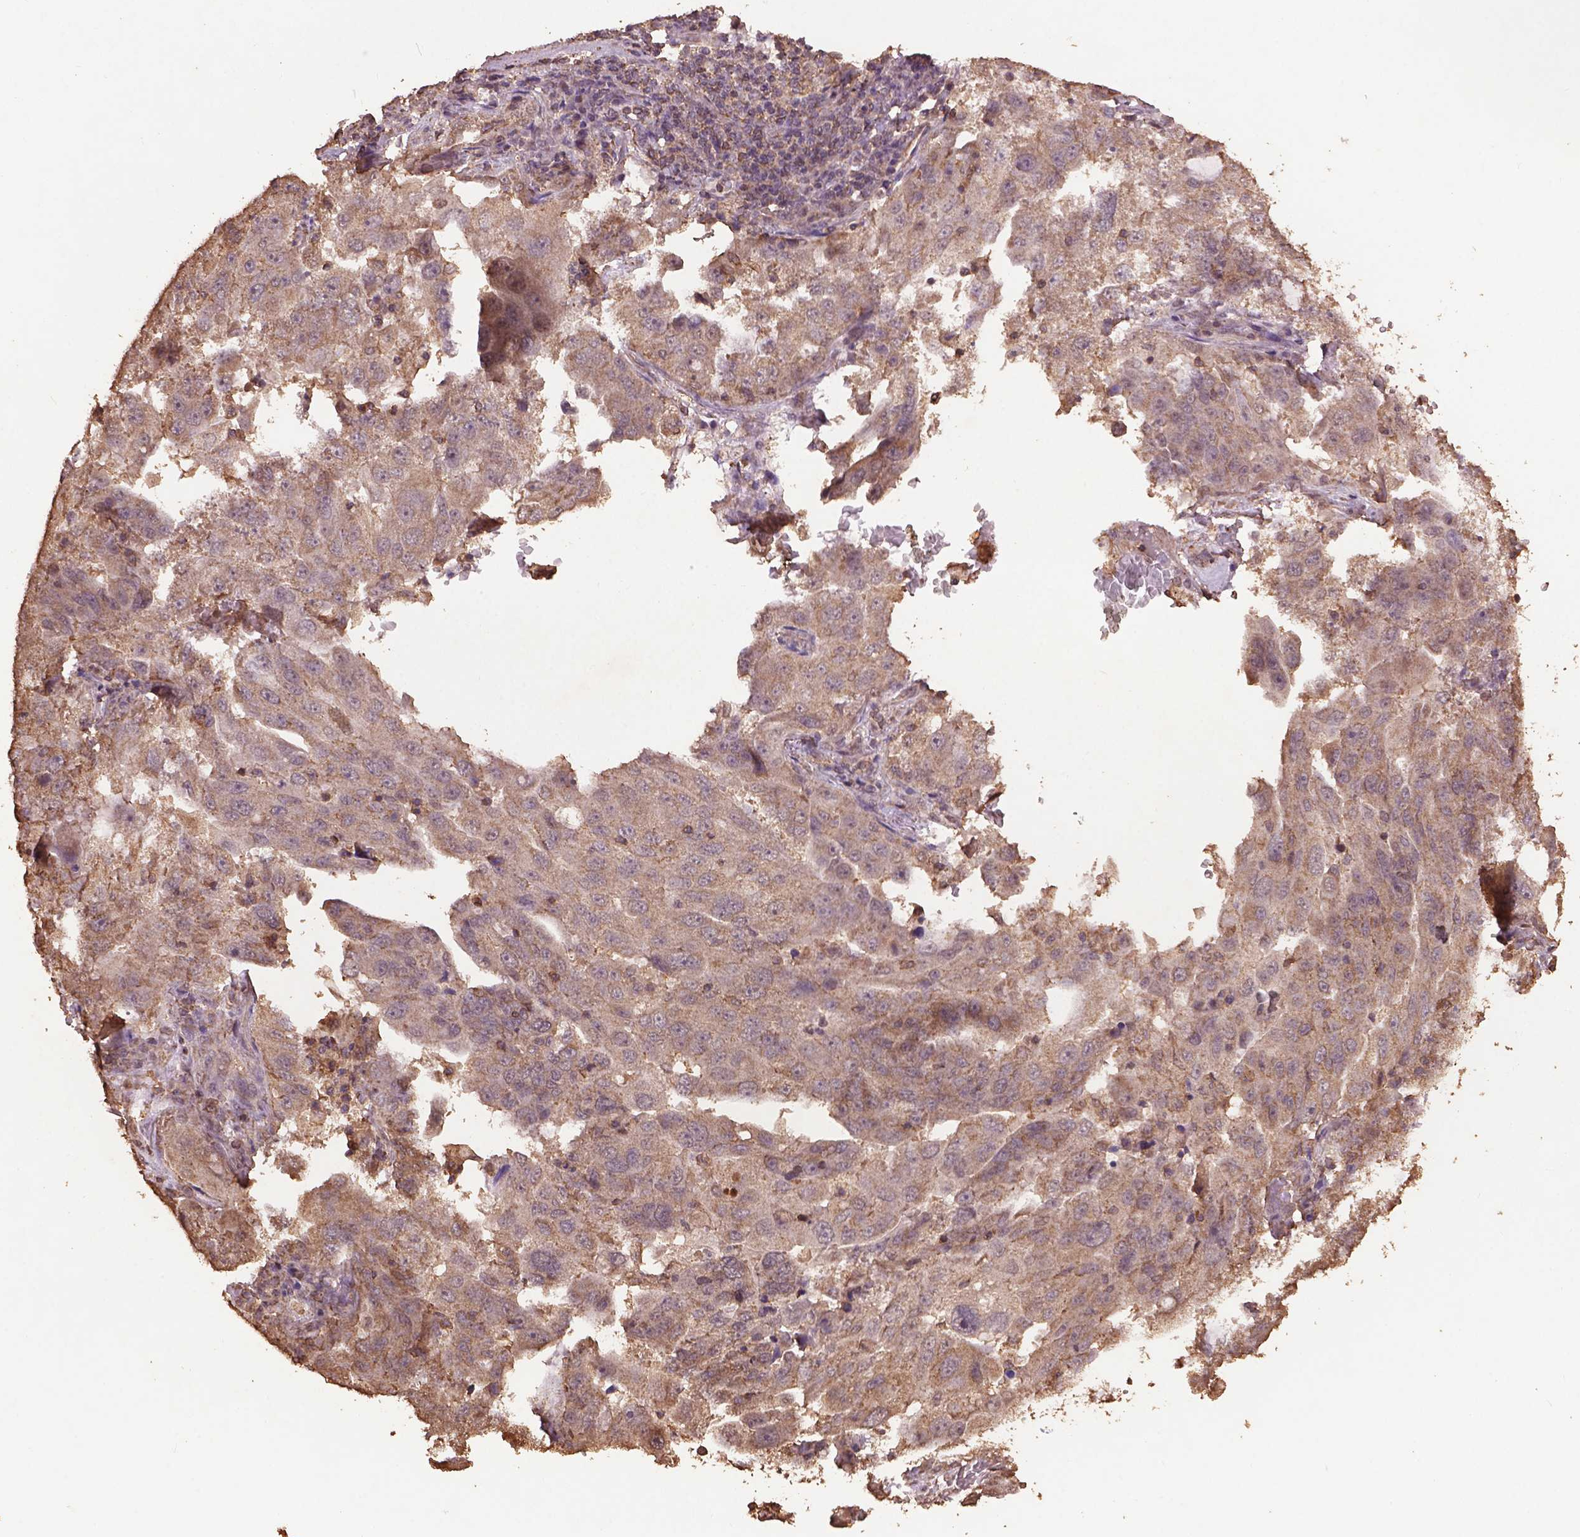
{"staining": {"intensity": "negative", "quantity": "none", "location": "none"}, "tissue": "lung cancer", "cell_type": "Tumor cells", "image_type": "cancer", "snomed": [{"axis": "morphology", "description": "Adenocarcinoma, NOS"}, {"axis": "topography", "description": "Lung"}], "caption": "A micrograph of lung cancer stained for a protein exhibits no brown staining in tumor cells.", "gene": "BABAM1", "patient": {"sex": "female", "age": 61}}